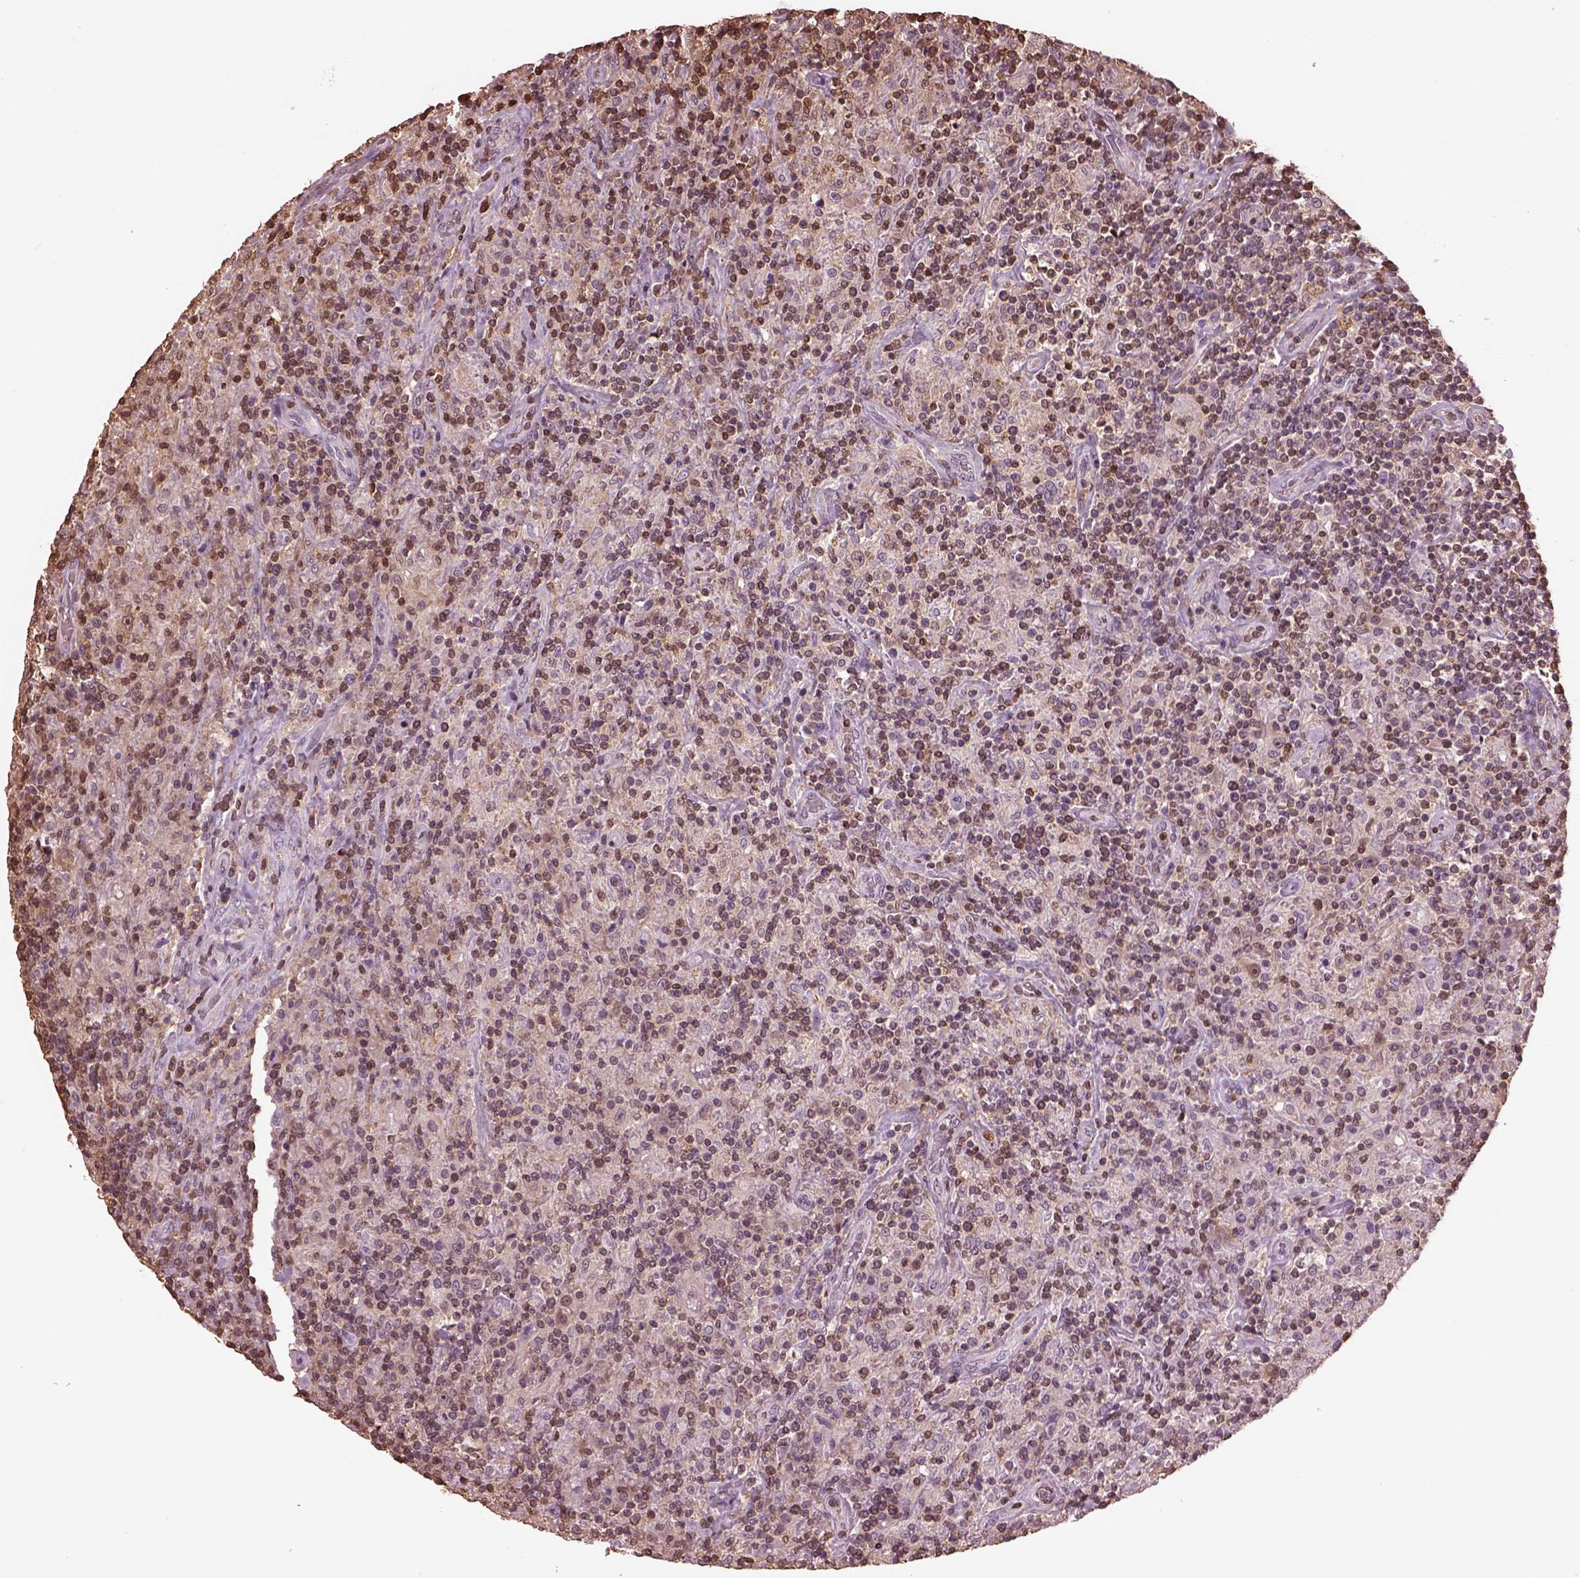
{"staining": {"intensity": "weak", "quantity": ">75%", "location": "cytoplasmic/membranous,nuclear"}, "tissue": "lymphoma", "cell_type": "Tumor cells", "image_type": "cancer", "snomed": [{"axis": "morphology", "description": "Hodgkin's disease, NOS"}, {"axis": "topography", "description": "Lymph node"}], "caption": "The micrograph displays staining of Hodgkin's disease, revealing weak cytoplasmic/membranous and nuclear protein expression (brown color) within tumor cells.", "gene": "IL31RA", "patient": {"sex": "male", "age": 70}}